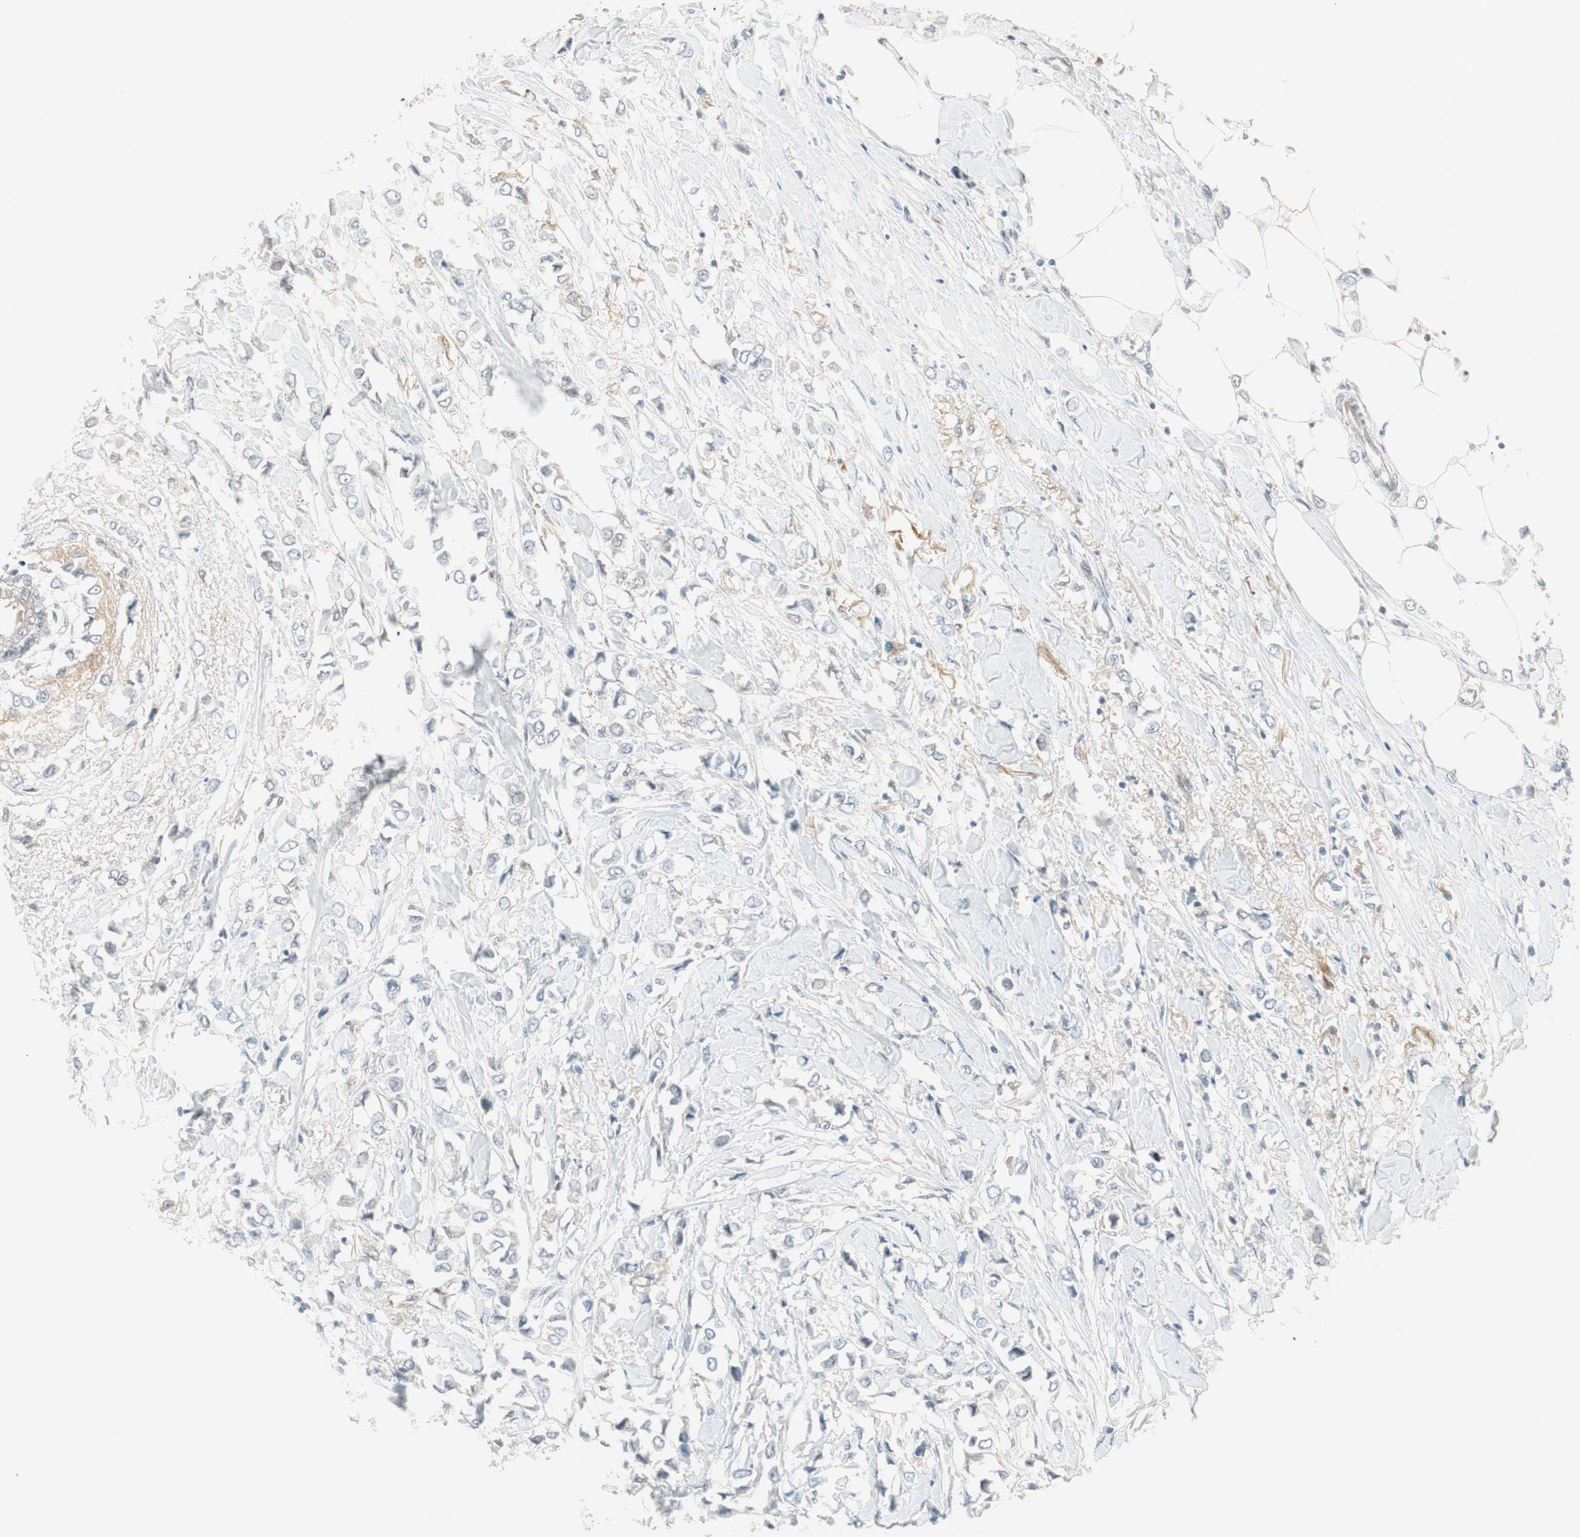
{"staining": {"intensity": "negative", "quantity": "none", "location": "none"}, "tissue": "breast cancer", "cell_type": "Tumor cells", "image_type": "cancer", "snomed": [{"axis": "morphology", "description": "Lobular carcinoma"}, {"axis": "topography", "description": "Breast"}], "caption": "Immunohistochemical staining of human breast lobular carcinoma shows no significant positivity in tumor cells.", "gene": "STON1-GTF2A1L", "patient": {"sex": "female", "age": 51}}